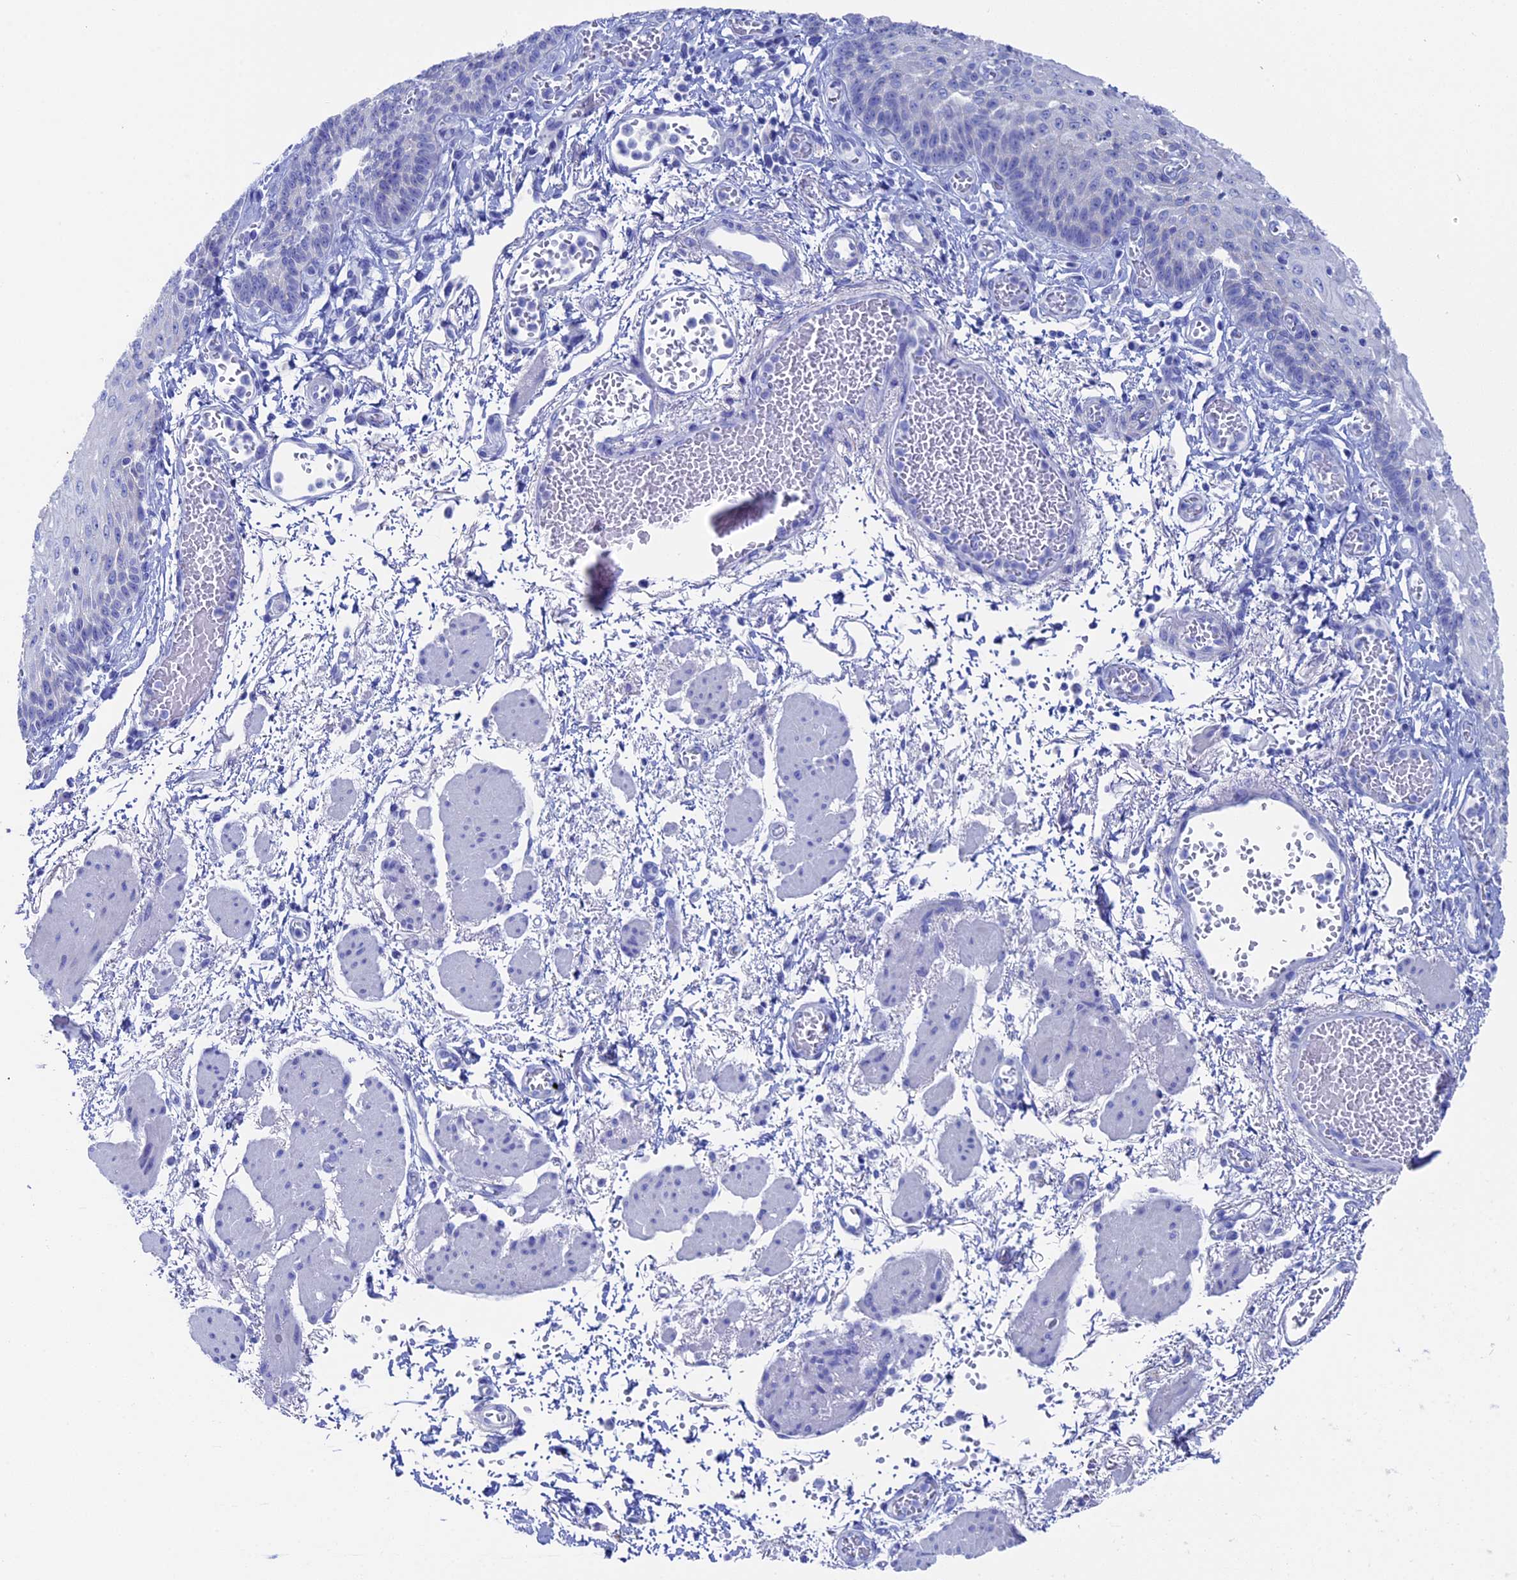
{"staining": {"intensity": "negative", "quantity": "none", "location": "none"}, "tissue": "esophagus", "cell_type": "Squamous epithelial cells", "image_type": "normal", "snomed": [{"axis": "morphology", "description": "Normal tissue, NOS"}, {"axis": "topography", "description": "Esophagus"}], "caption": "IHC histopathology image of benign esophagus stained for a protein (brown), which reveals no positivity in squamous epithelial cells. (DAB (3,3'-diaminobenzidine) IHC visualized using brightfield microscopy, high magnification).", "gene": "UNC119", "patient": {"sex": "male", "age": 81}}